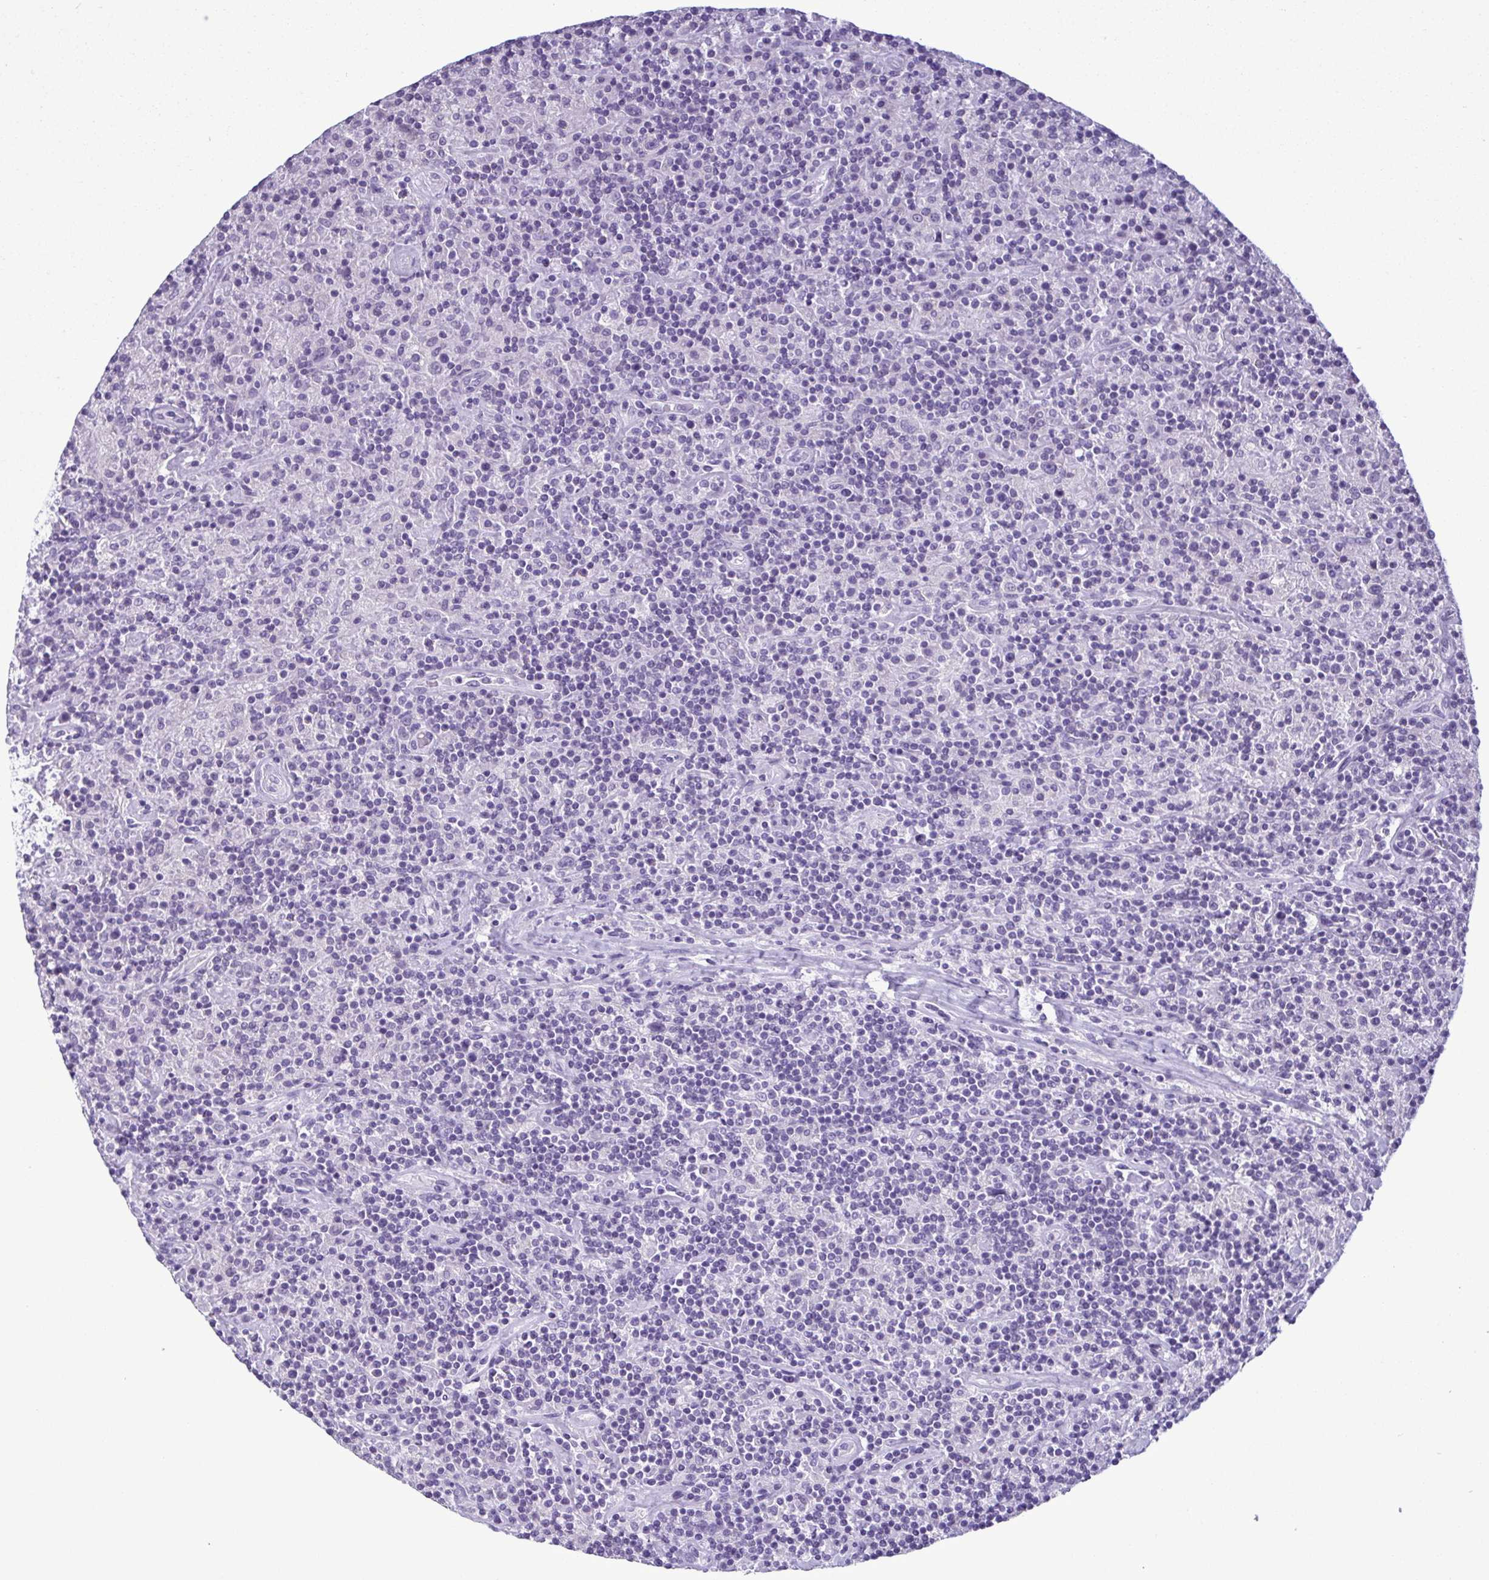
{"staining": {"intensity": "negative", "quantity": "none", "location": "none"}, "tissue": "lymphoma", "cell_type": "Tumor cells", "image_type": "cancer", "snomed": [{"axis": "morphology", "description": "Hodgkin's disease, NOS"}, {"axis": "topography", "description": "Lymph node"}], "caption": "This is a histopathology image of immunohistochemistry staining of Hodgkin's disease, which shows no staining in tumor cells.", "gene": "INAFM1", "patient": {"sex": "male", "age": 70}}